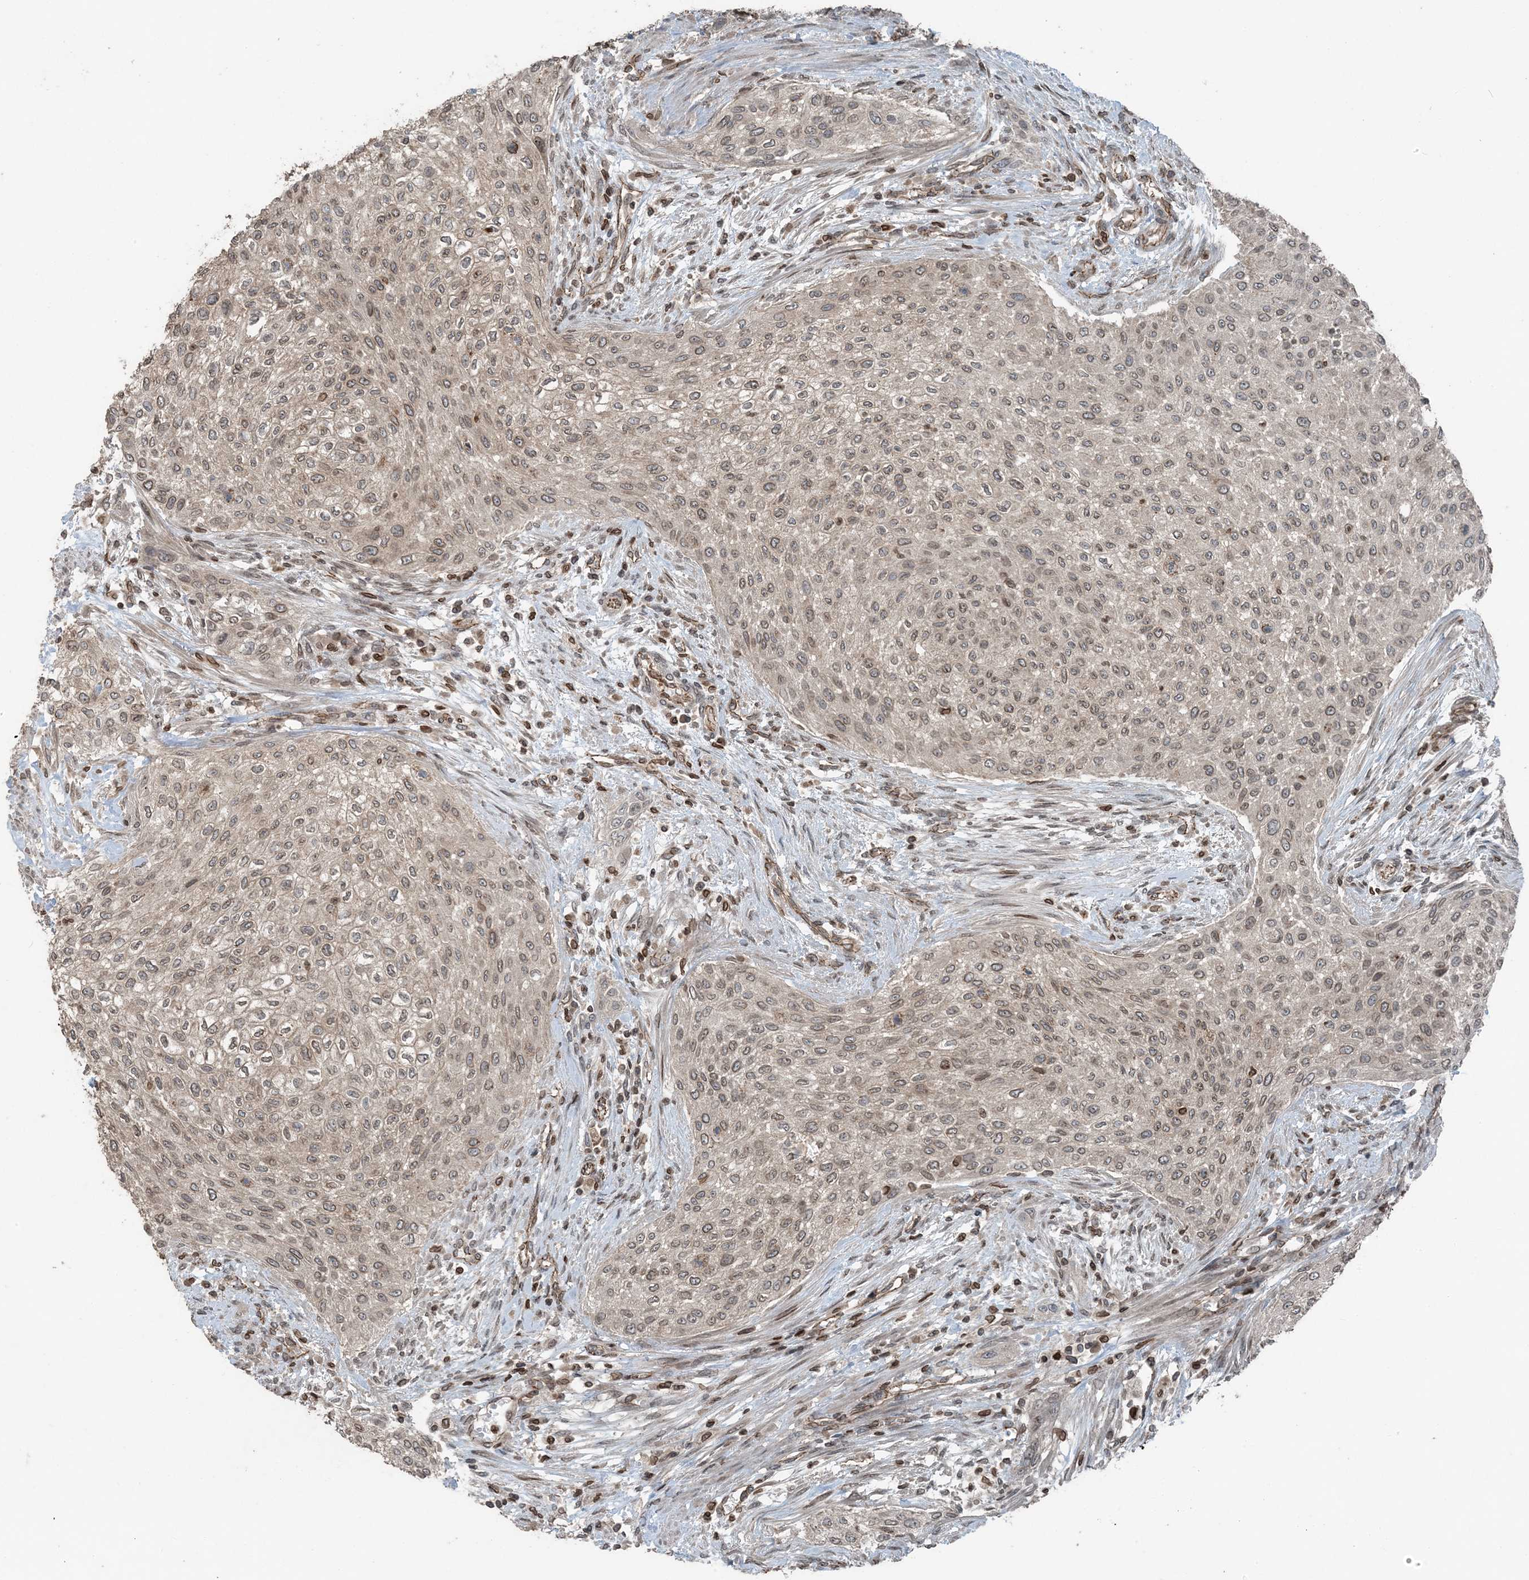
{"staining": {"intensity": "moderate", "quantity": ">75%", "location": "cytoplasmic/membranous,nuclear"}, "tissue": "urothelial cancer", "cell_type": "Tumor cells", "image_type": "cancer", "snomed": [{"axis": "morphology", "description": "Urothelial carcinoma, High grade"}, {"axis": "topography", "description": "Urinary bladder"}], "caption": "Moderate cytoplasmic/membranous and nuclear staining for a protein is seen in approximately >75% of tumor cells of urothelial carcinoma (high-grade) using IHC.", "gene": "ZFAND2B", "patient": {"sex": "male", "age": 35}}